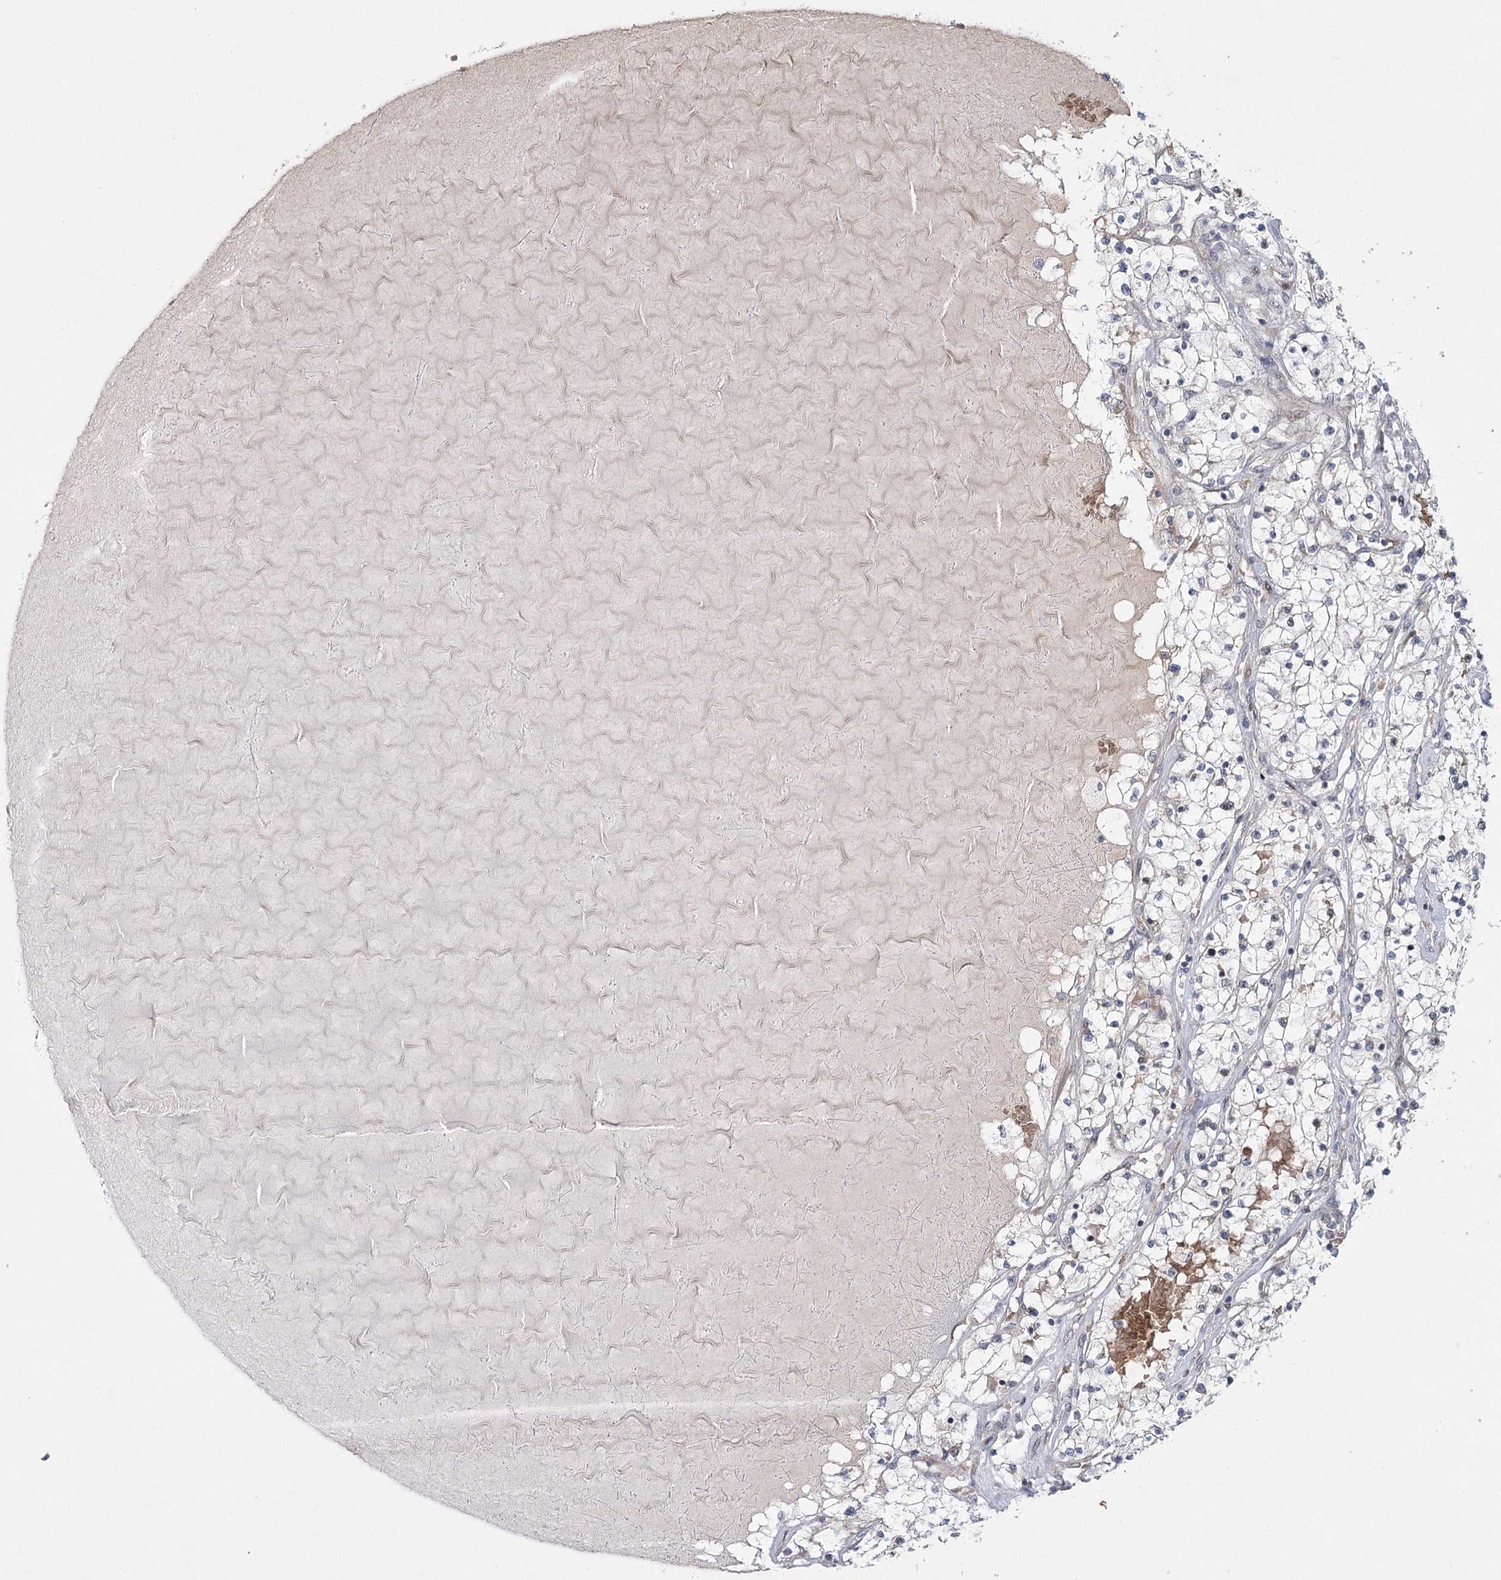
{"staining": {"intensity": "negative", "quantity": "none", "location": "none"}, "tissue": "renal cancer", "cell_type": "Tumor cells", "image_type": "cancer", "snomed": [{"axis": "morphology", "description": "Normal tissue, NOS"}, {"axis": "morphology", "description": "Adenocarcinoma, NOS"}, {"axis": "topography", "description": "Kidney"}], "caption": "The micrograph exhibits no significant positivity in tumor cells of renal adenocarcinoma.", "gene": "NSMCE4A", "patient": {"sex": "male", "age": 68}}